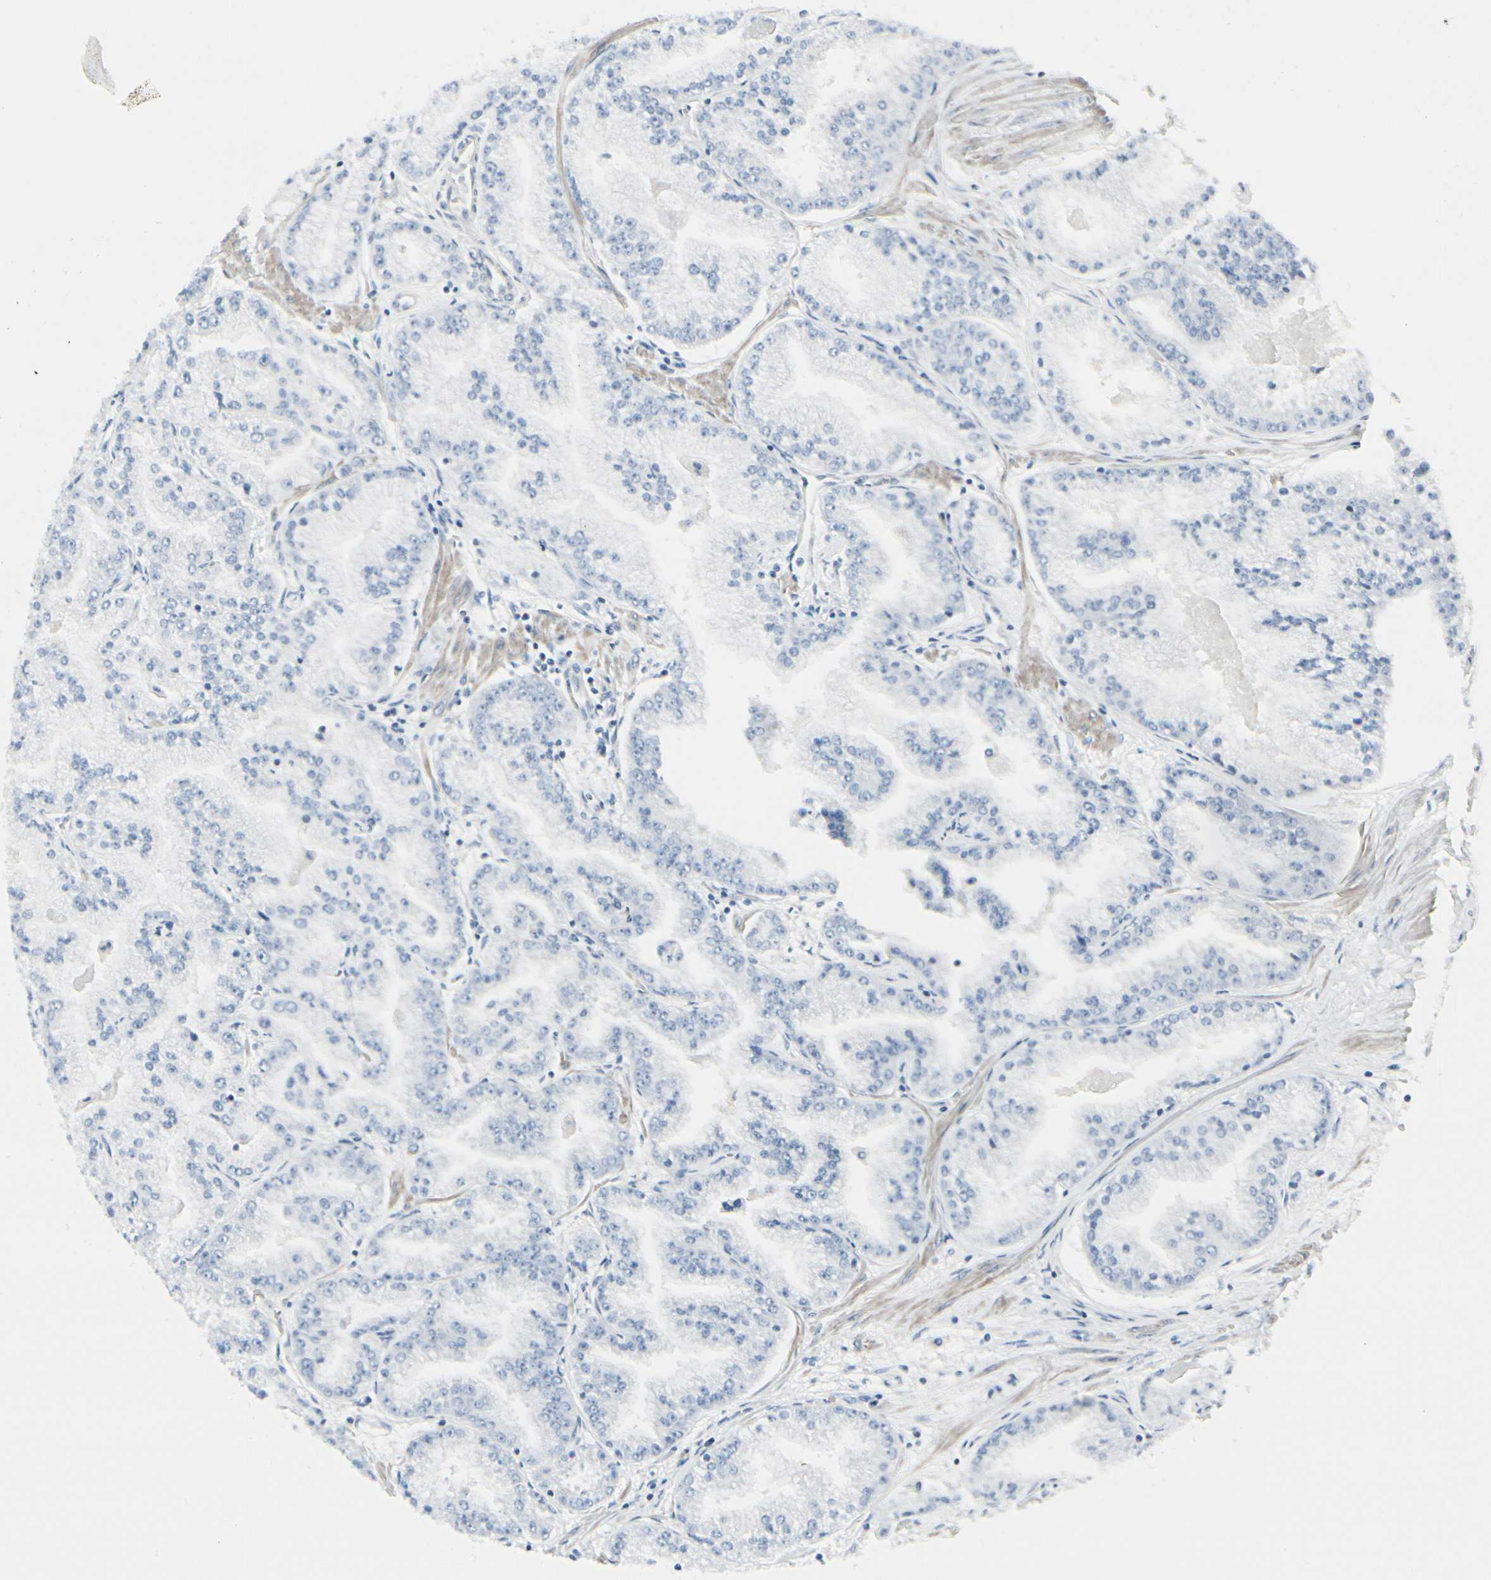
{"staining": {"intensity": "negative", "quantity": "none", "location": "none"}, "tissue": "prostate cancer", "cell_type": "Tumor cells", "image_type": "cancer", "snomed": [{"axis": "morphology", "description": "Adenocarcinoma, High grade"}, {"axis": "topography", "description": "Prostate"}], "caption": "This is a photomicrograph of immunohistochemistry staining of prostate cancer (high-grade adenocarcinoma), which shows no positivity in tumor cells.", "gene": "CDHR5", "patient": {"sex": "male", "age": 61}}